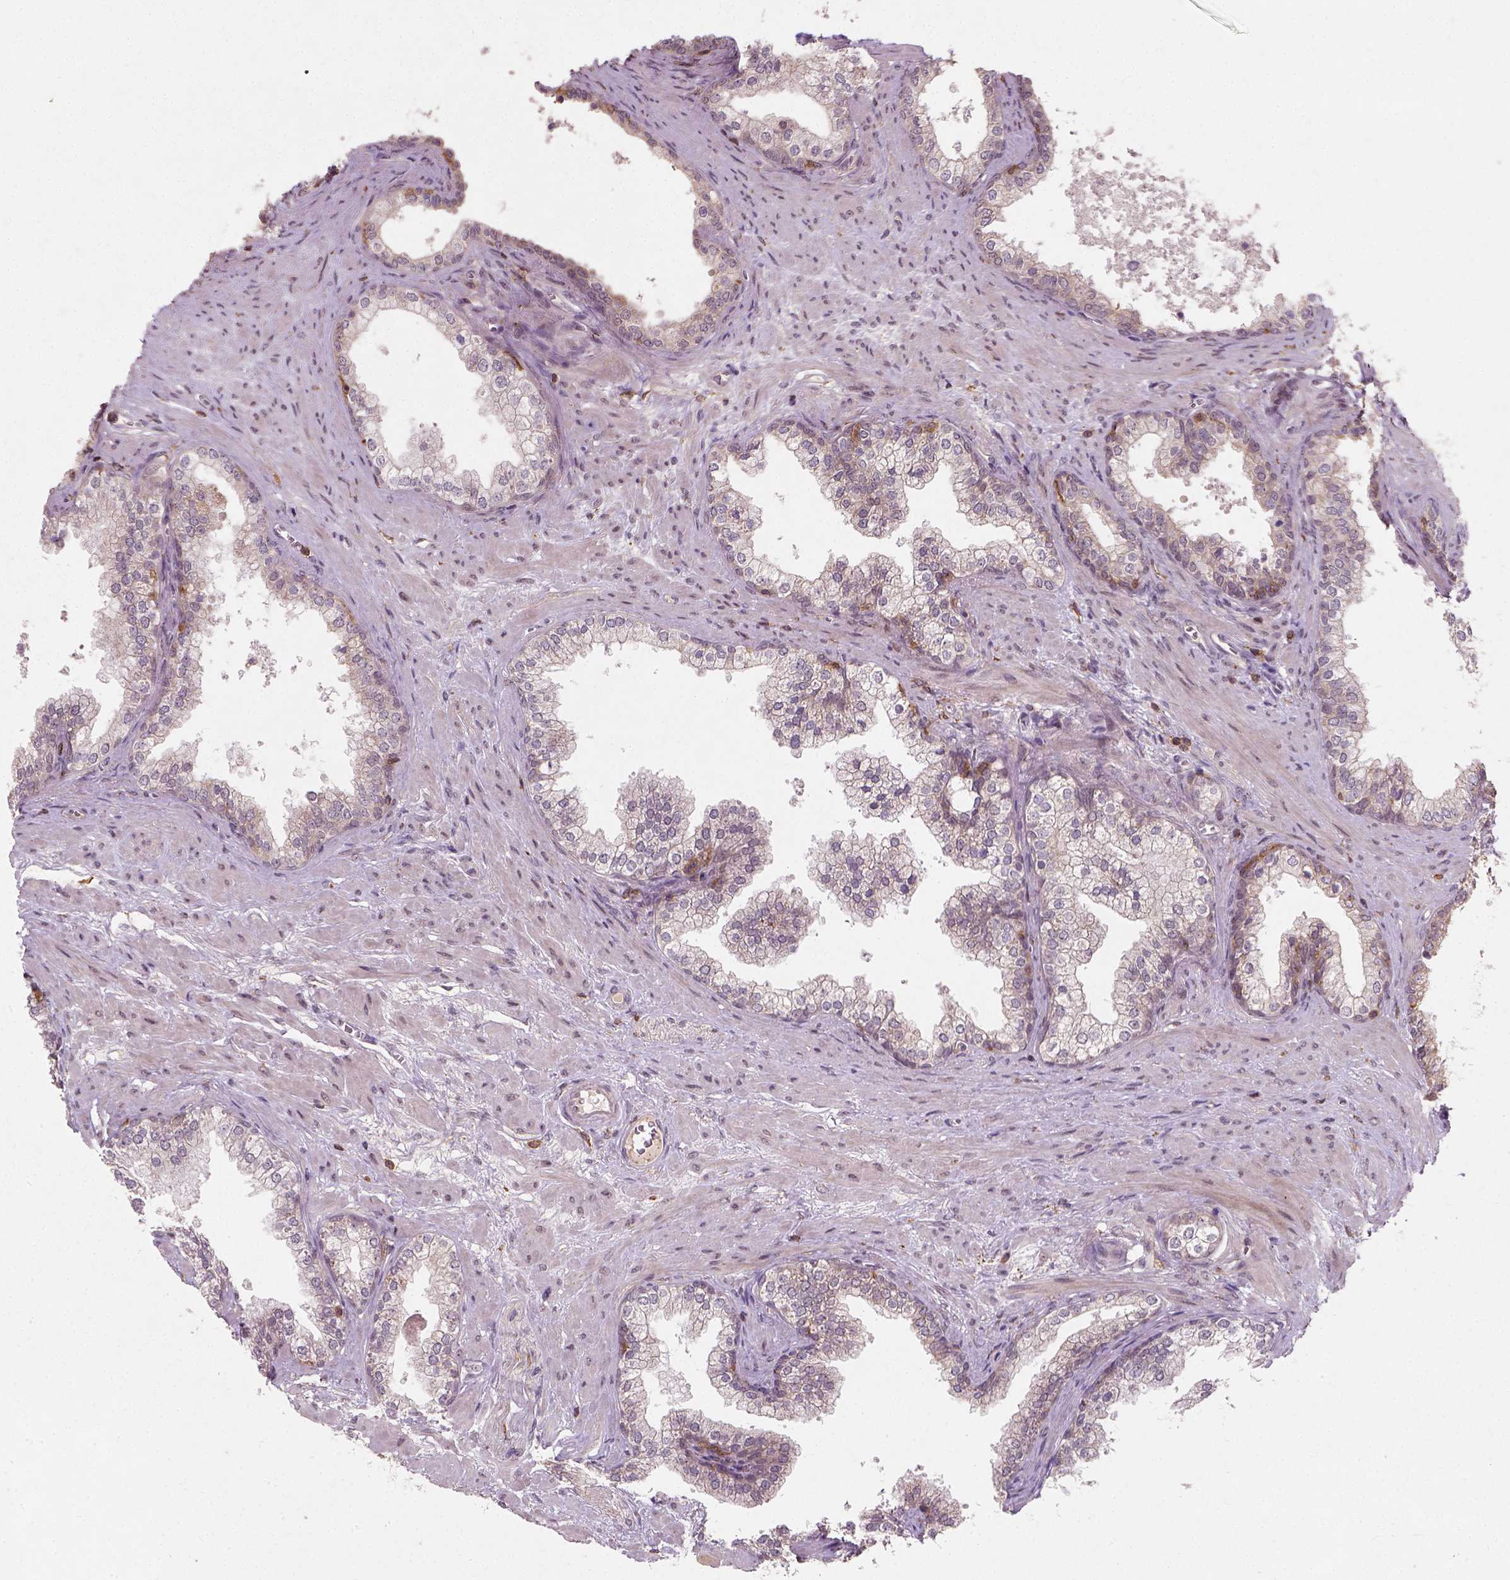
{"staining": {"intensity": "weak", "quantity": "<25%", "location": "cytoplasmic/membranous"}, "tissue": "prostate", "cell_type": "Glandular cells", "image_type": "normal", "snomed": [{"axis": "morphology", "description": "Normal tissue, NOS"}, {"axis": "topography", "description": "Prostate"}], "caption": "Micrograph shows no significant protein positivity in glandular cells of unremarkable prostate.", "gene": "CAMKK1", "patient": {"sex": "male", "age": 79}}